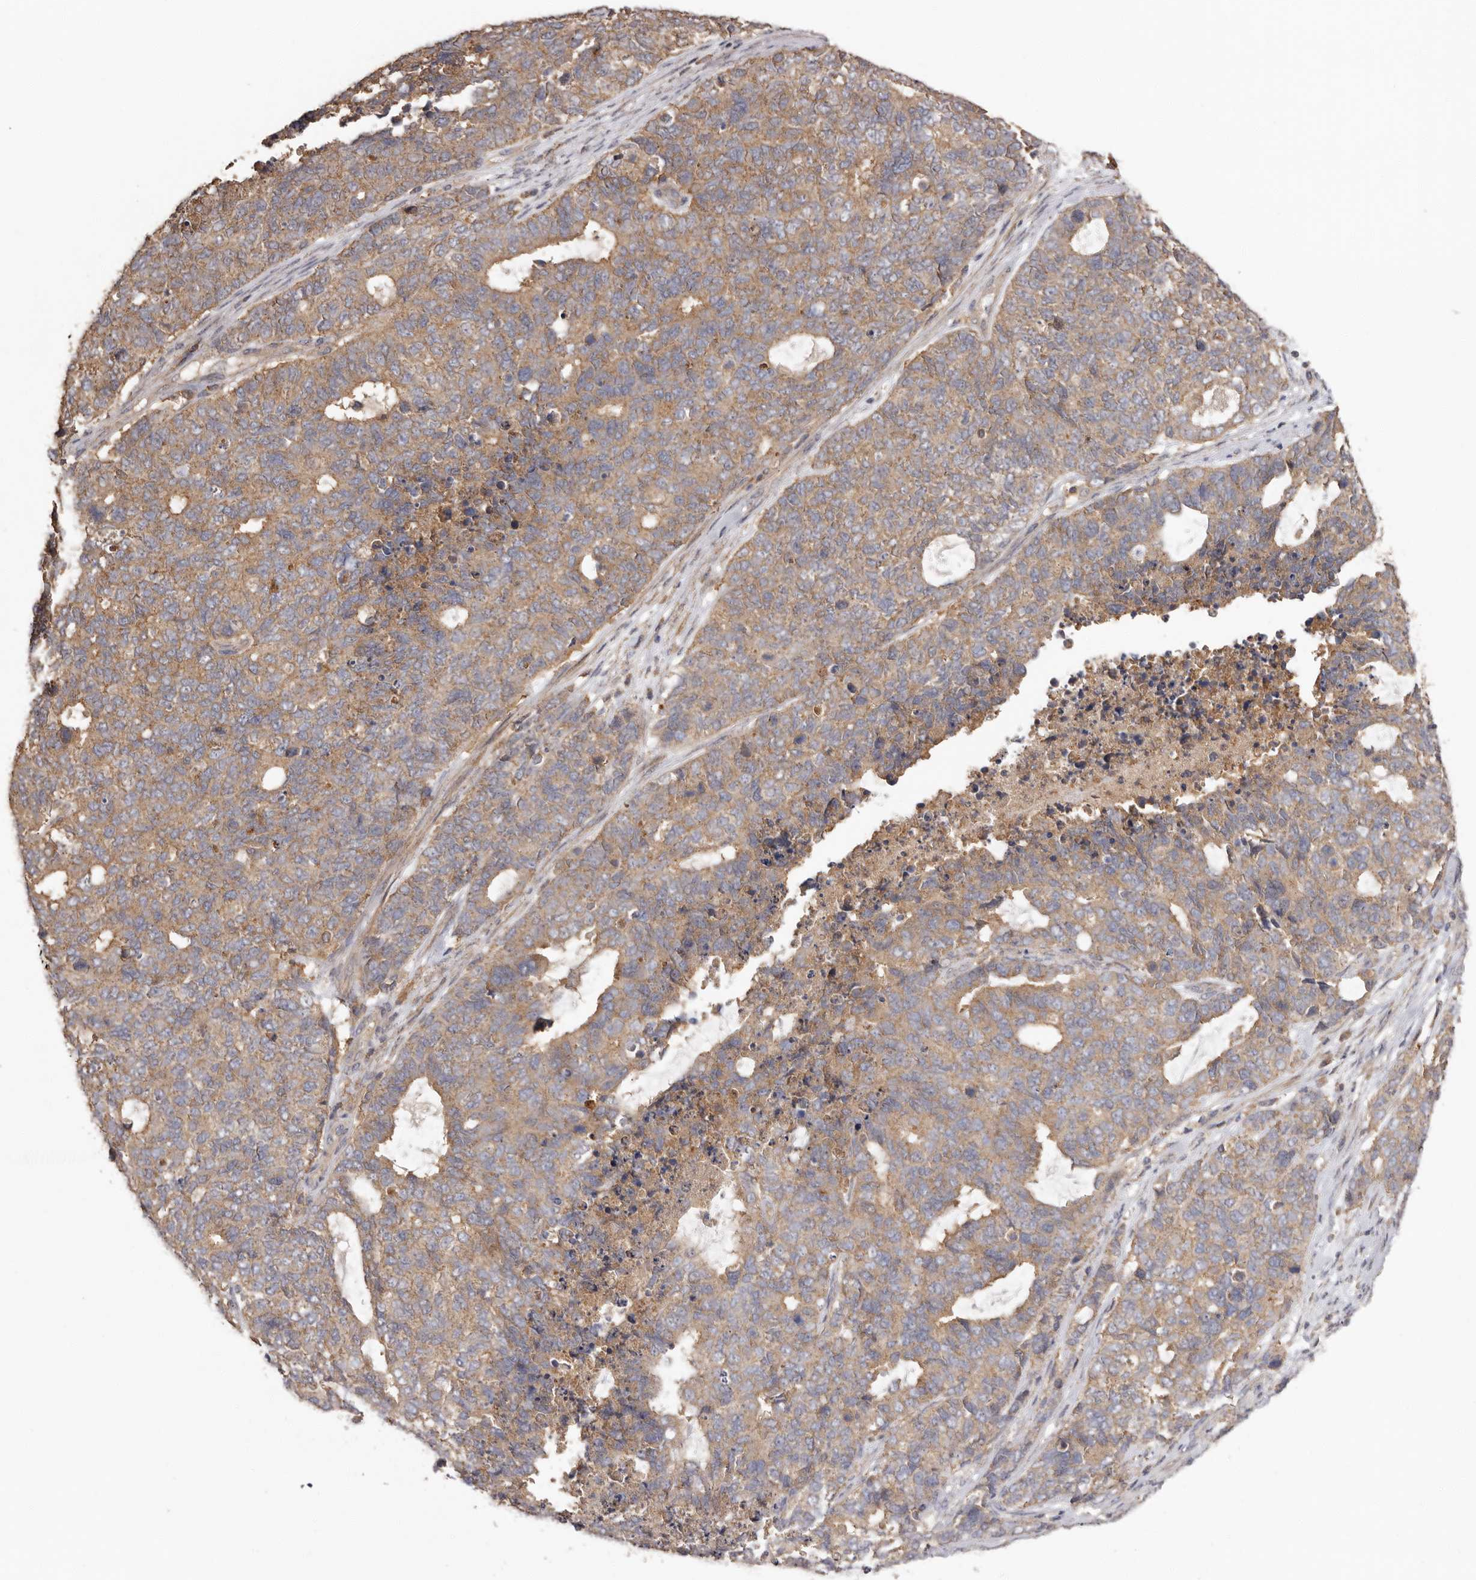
{"staining": {"intensity": "moderate", "quantity": ">75%", "location": "cytoplasmic/membranous"}, "tissue": "cervical cancer", "cell_type": "Tumor cells", "image_type": "cancer", "snomed": [{"axis": "morphology", "description": "Squamous cell carcinoma, NOS"}, {"axis": "topography", "description": "Cervix"}], "caption": "This micrograph demonstrates cervical squamous cell carcinoma stained with IHC to label a protein in brown. The cytoplasmic/membranous of tumor cells show moderate positivity for the protein. Nuclei are counter-stained blue.", "gene": "RWDD1", "patient": {"sex": "female", "age": 63}}